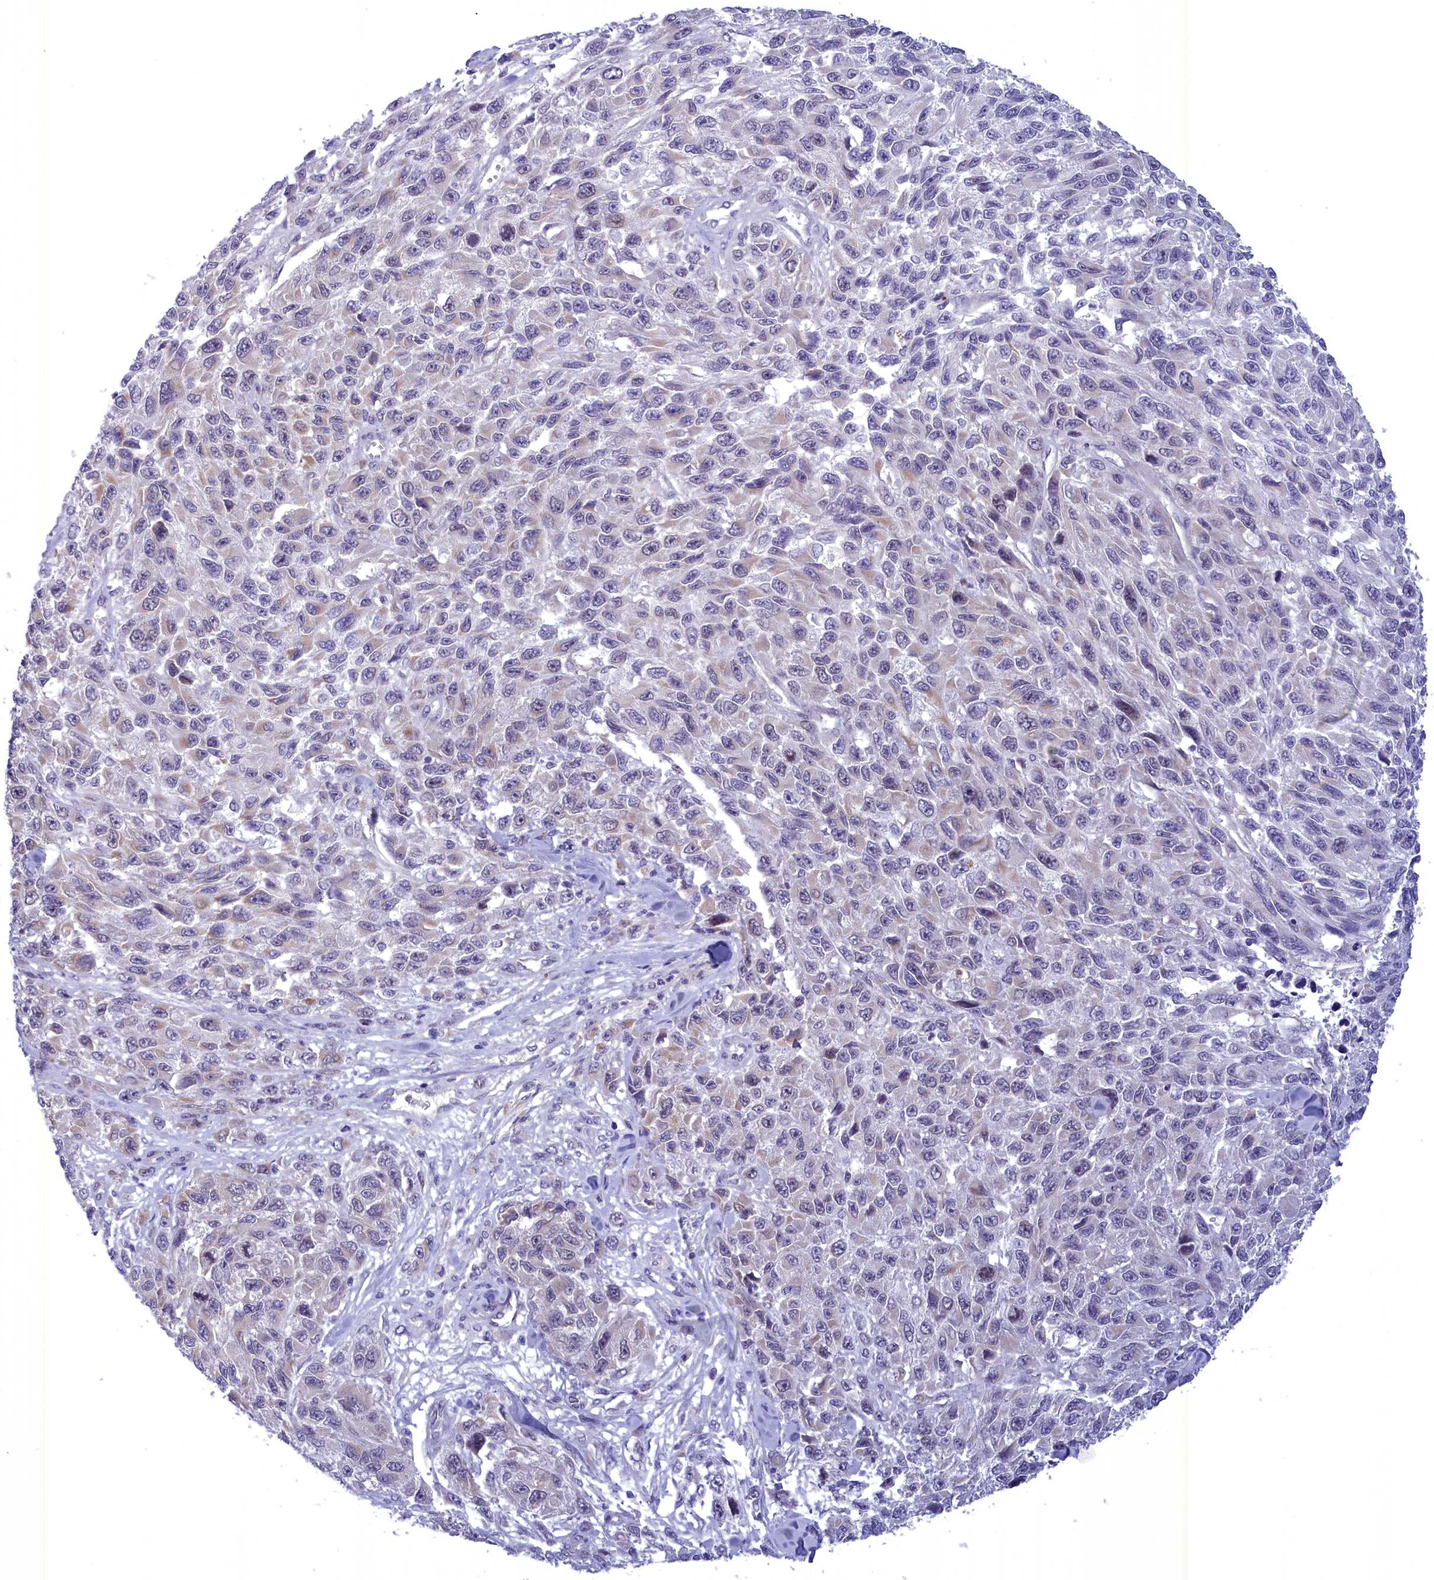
{"staining": {"intensity": "negative", "quantity": "none", "location": "none"}, "tissue": "melanoma", "cell_type": "Tumor cells", "image_type": "cancer", "snomed": [{"axis": "morphology", "description": "Malignant melanoma, NOS"}, {"axis": "topography", "description": "Skin"}], "caption": "Immunohistochemistry (IHC) image of neoplastic tissue: human melanoma stained with DAB demonstrates no significant protein positivity in tumor cells.", "gene": "FAM149B1", "patient": {"sex": "female", "age": 96}}